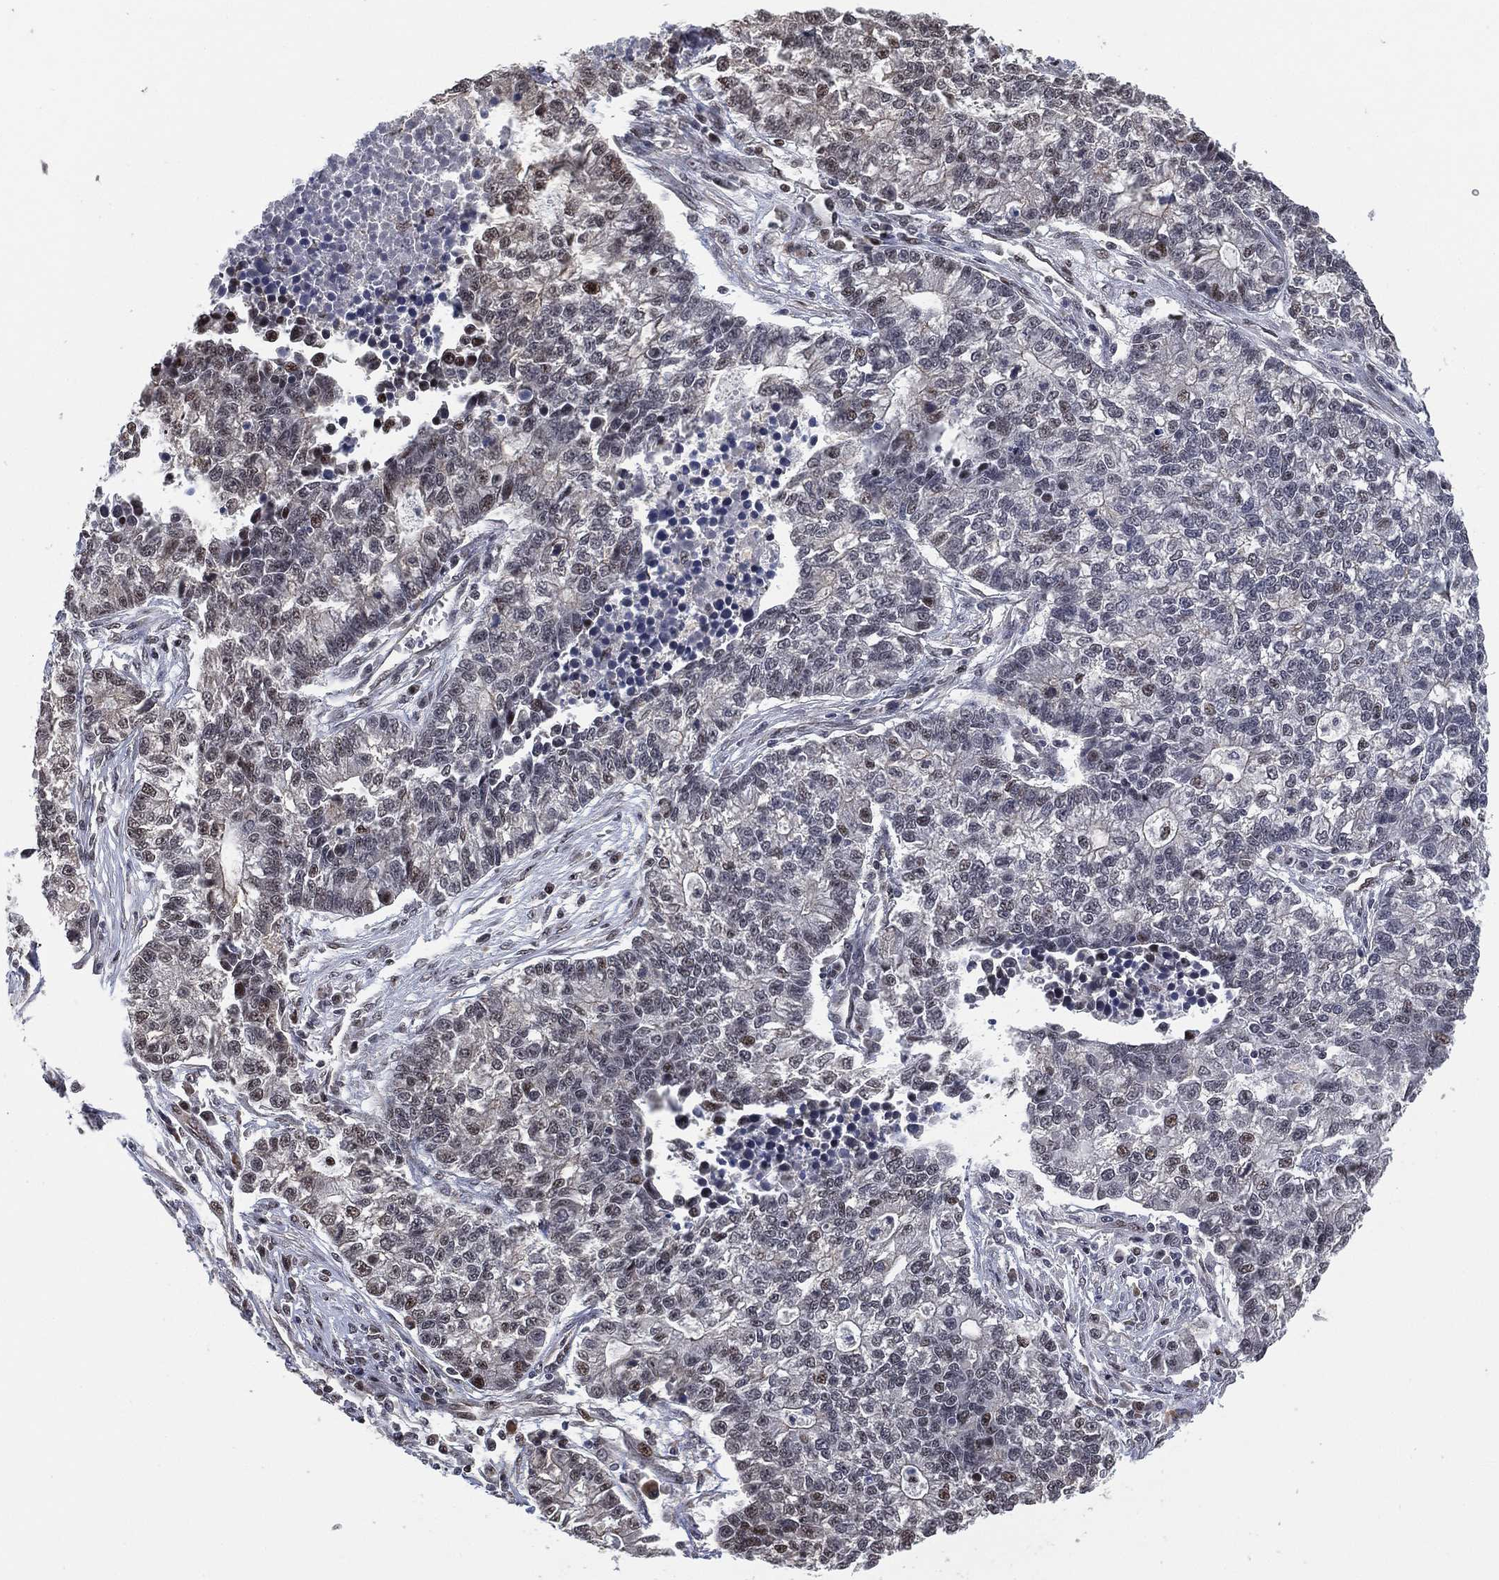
{"staining": {"intensity": "moderate", "quantity": "<25%", "location": "nuclear"}, "tissue": "lung cancer", "cell_type": "Tumor cells", "image_type": "cancer", "snomed": [{"axis": "morphology", "description": "Adenocarcinoma, NOS"}, {"axis": "topography", "description": "Lung"}], "caption": "Lung cancer stained with a protein marker reveals moderate staining in tumor cells.", "gene": "ZSCAN30", "patient": {"sex": "male", "age": 57}}